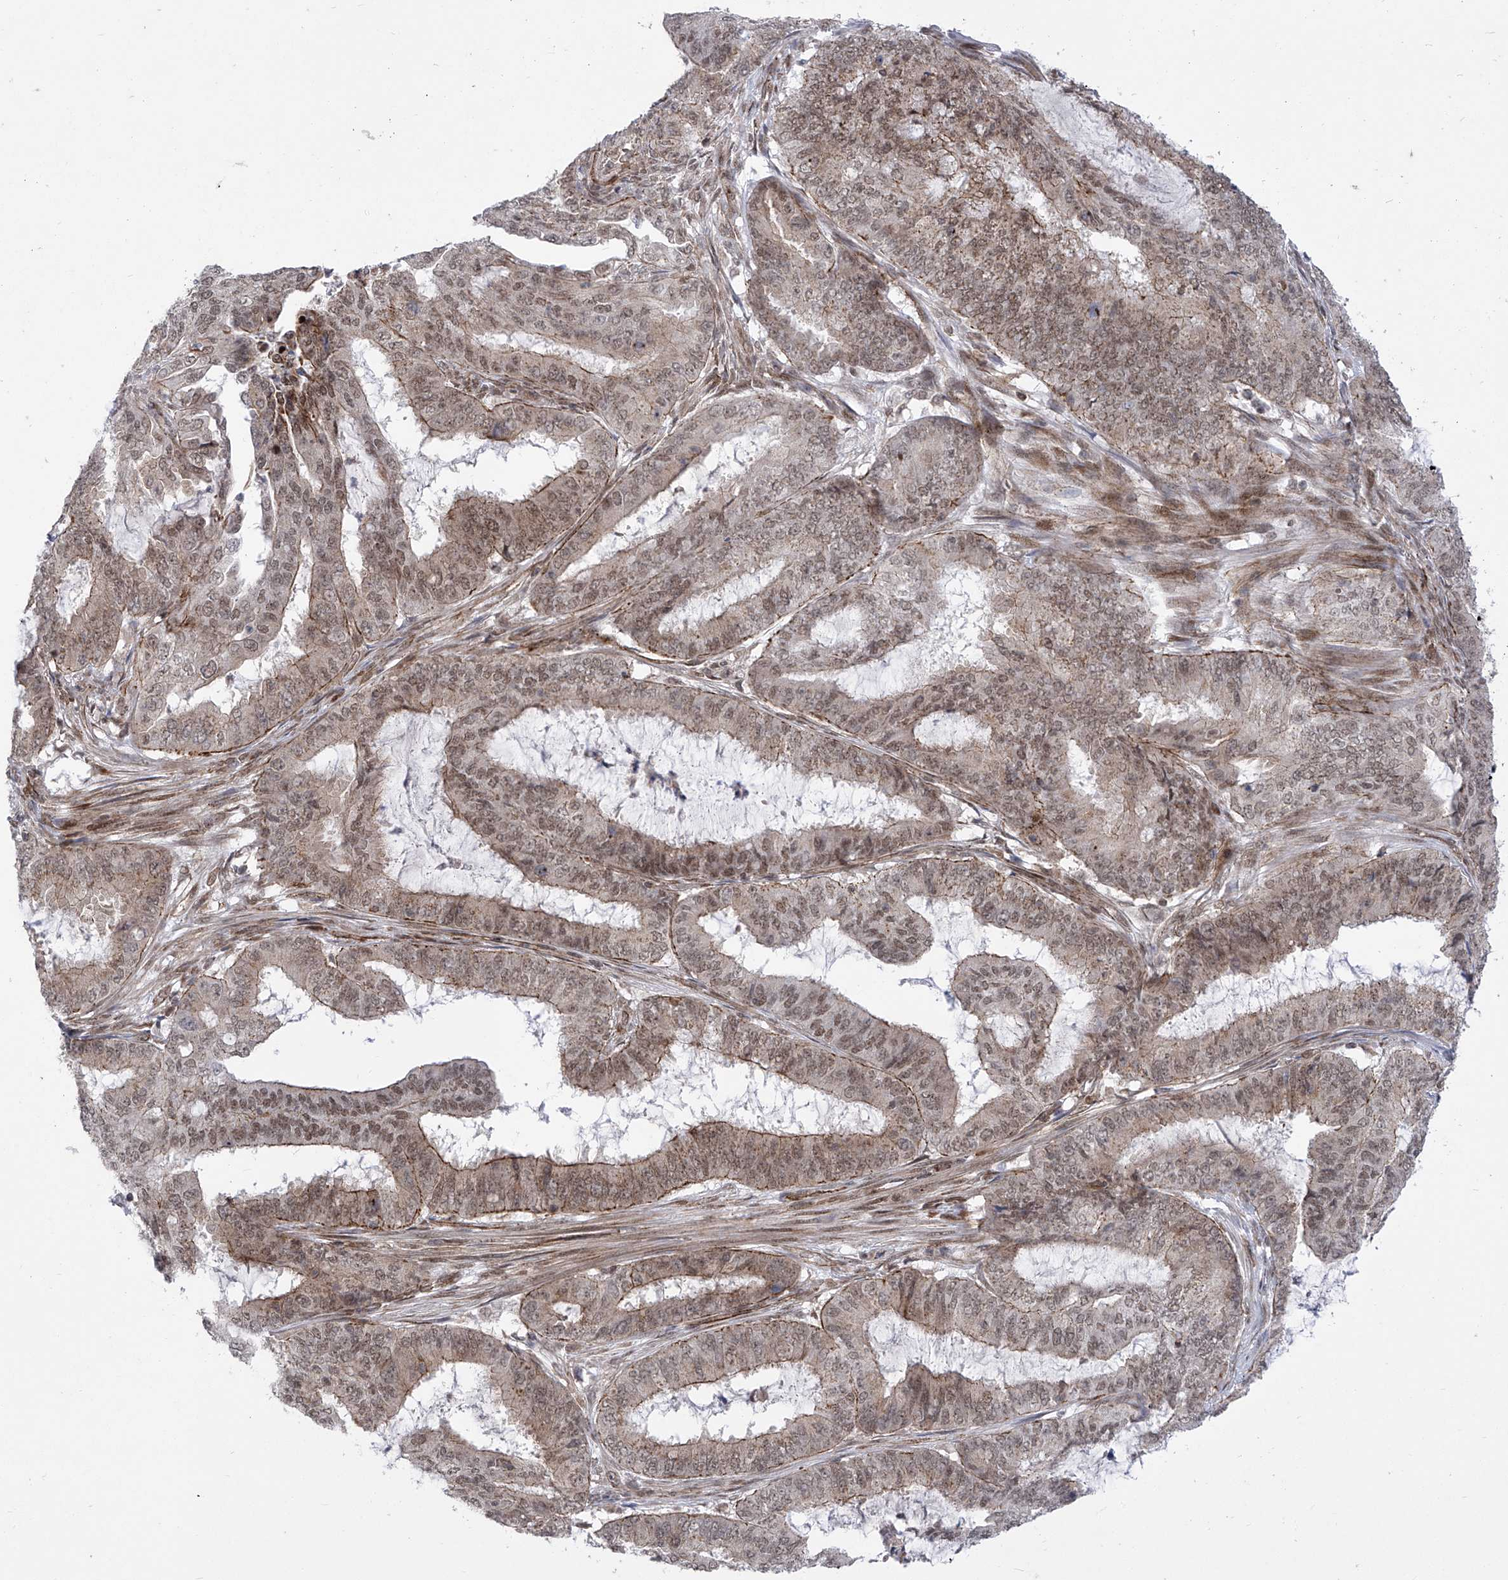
{"staining": {"intensity": "moderate", "quantity": ">75%", "location": "cytoplasmic/membranous,nuclear"}, "tissue": "endometrial cancer", "cell_type": "Tumor cells", "image_type": "cancer", "snomed": [{"axis": "morphology", "description": "Adenocarcinoma, NOS"}, {"axis": "topography", "description": "Endometrium"}], "caption": "IHC histopathology image of human adenocarcinoma (endometrial) stained for a protein (brown), which reveals medium levels of moderate cytoplasmic/membranous and nuclear staining in about >75% of tumor cells.", "gene": "CEP290", "patient": {"sex": "female", "age": 51}}